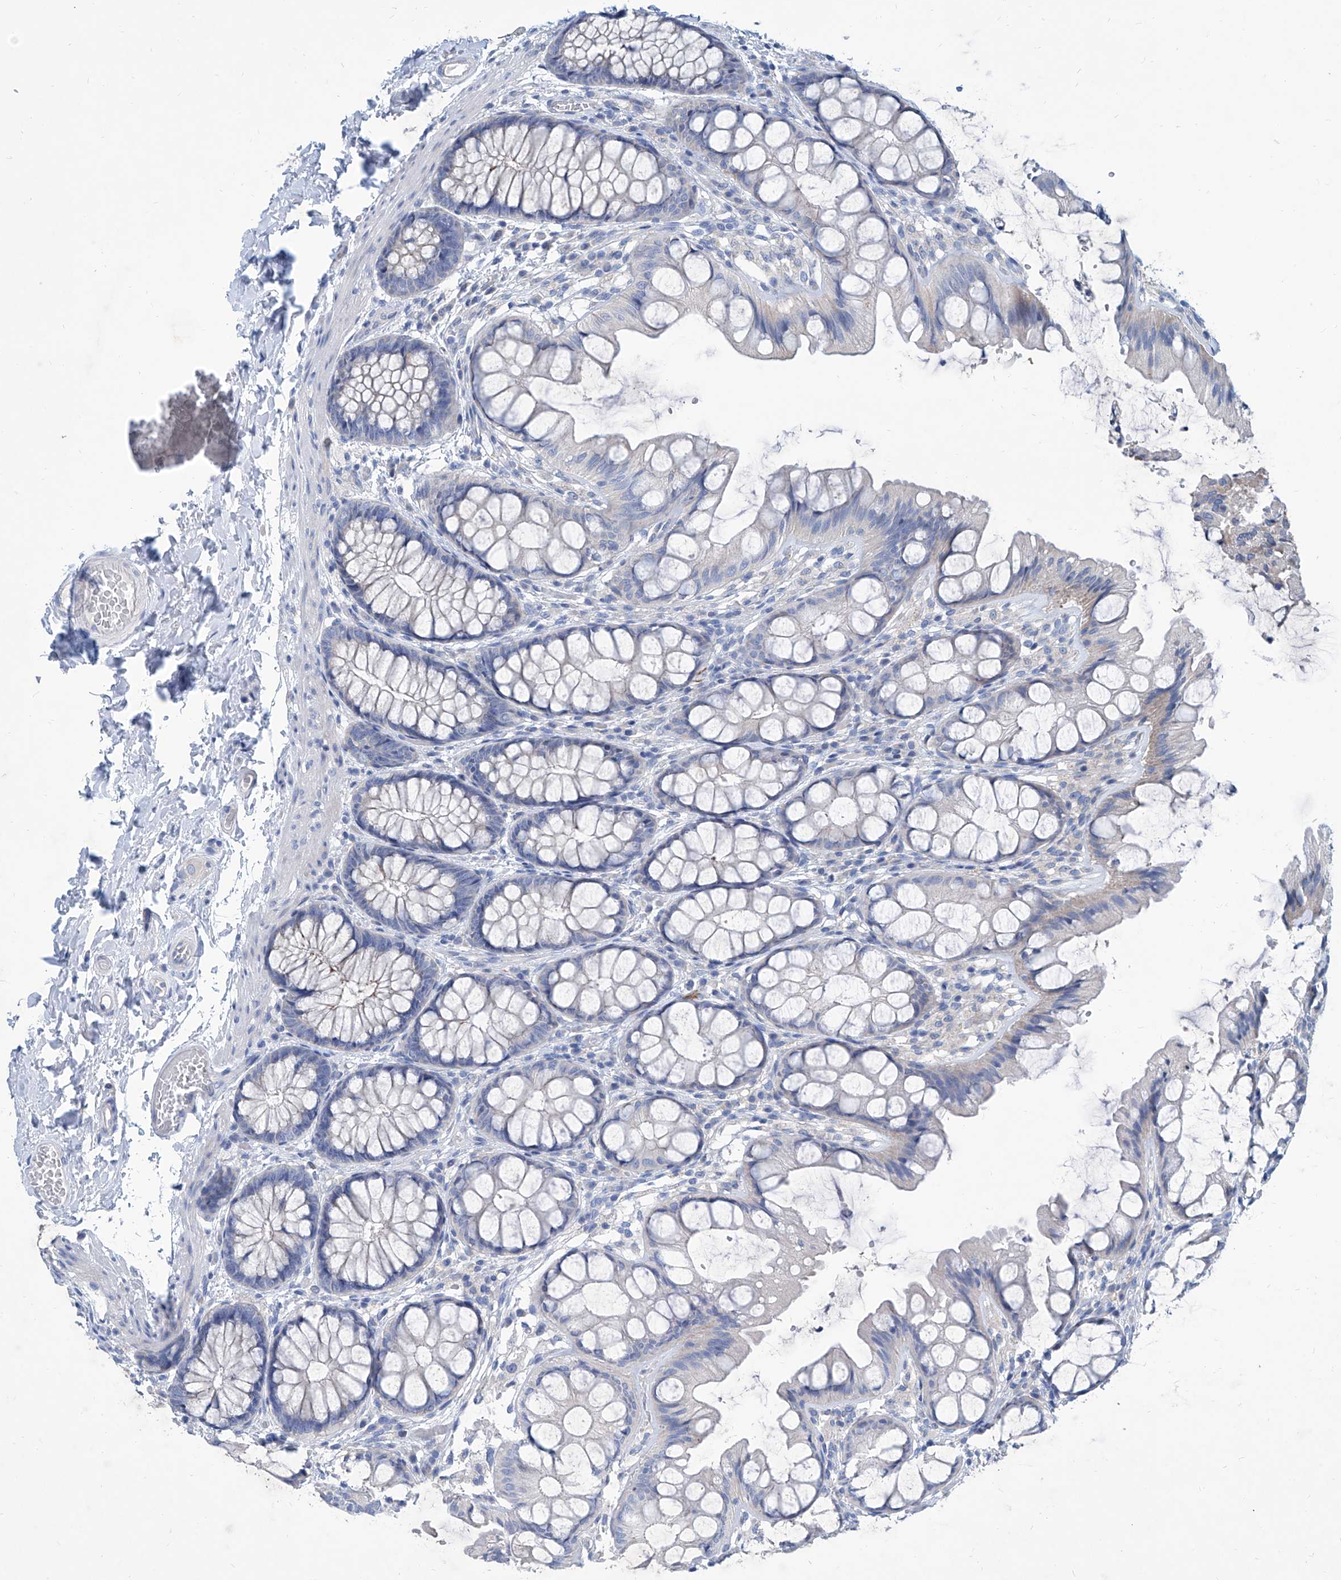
{"staining": {"intensity": "negative", "quantity": "none", "location": "none"}, "tissue": "colon", "cell_type": "Endothelial cells", "image_type": "normal", "snomed": [{"axis": "morphology", "description": "Normal tissue, NOS"}, {"axis": "topography", "description": "Colon"}], "caption": "Endothelial cells are negative for brown protein staining in normal colon. The staining is performed using DAB (3,3'-diaminobenzidine) brown chromogen with nuclei counter-stained in using hematoxylin.", "gene": "ZNF519", "patient": {"sex": "male", "age": 47}}